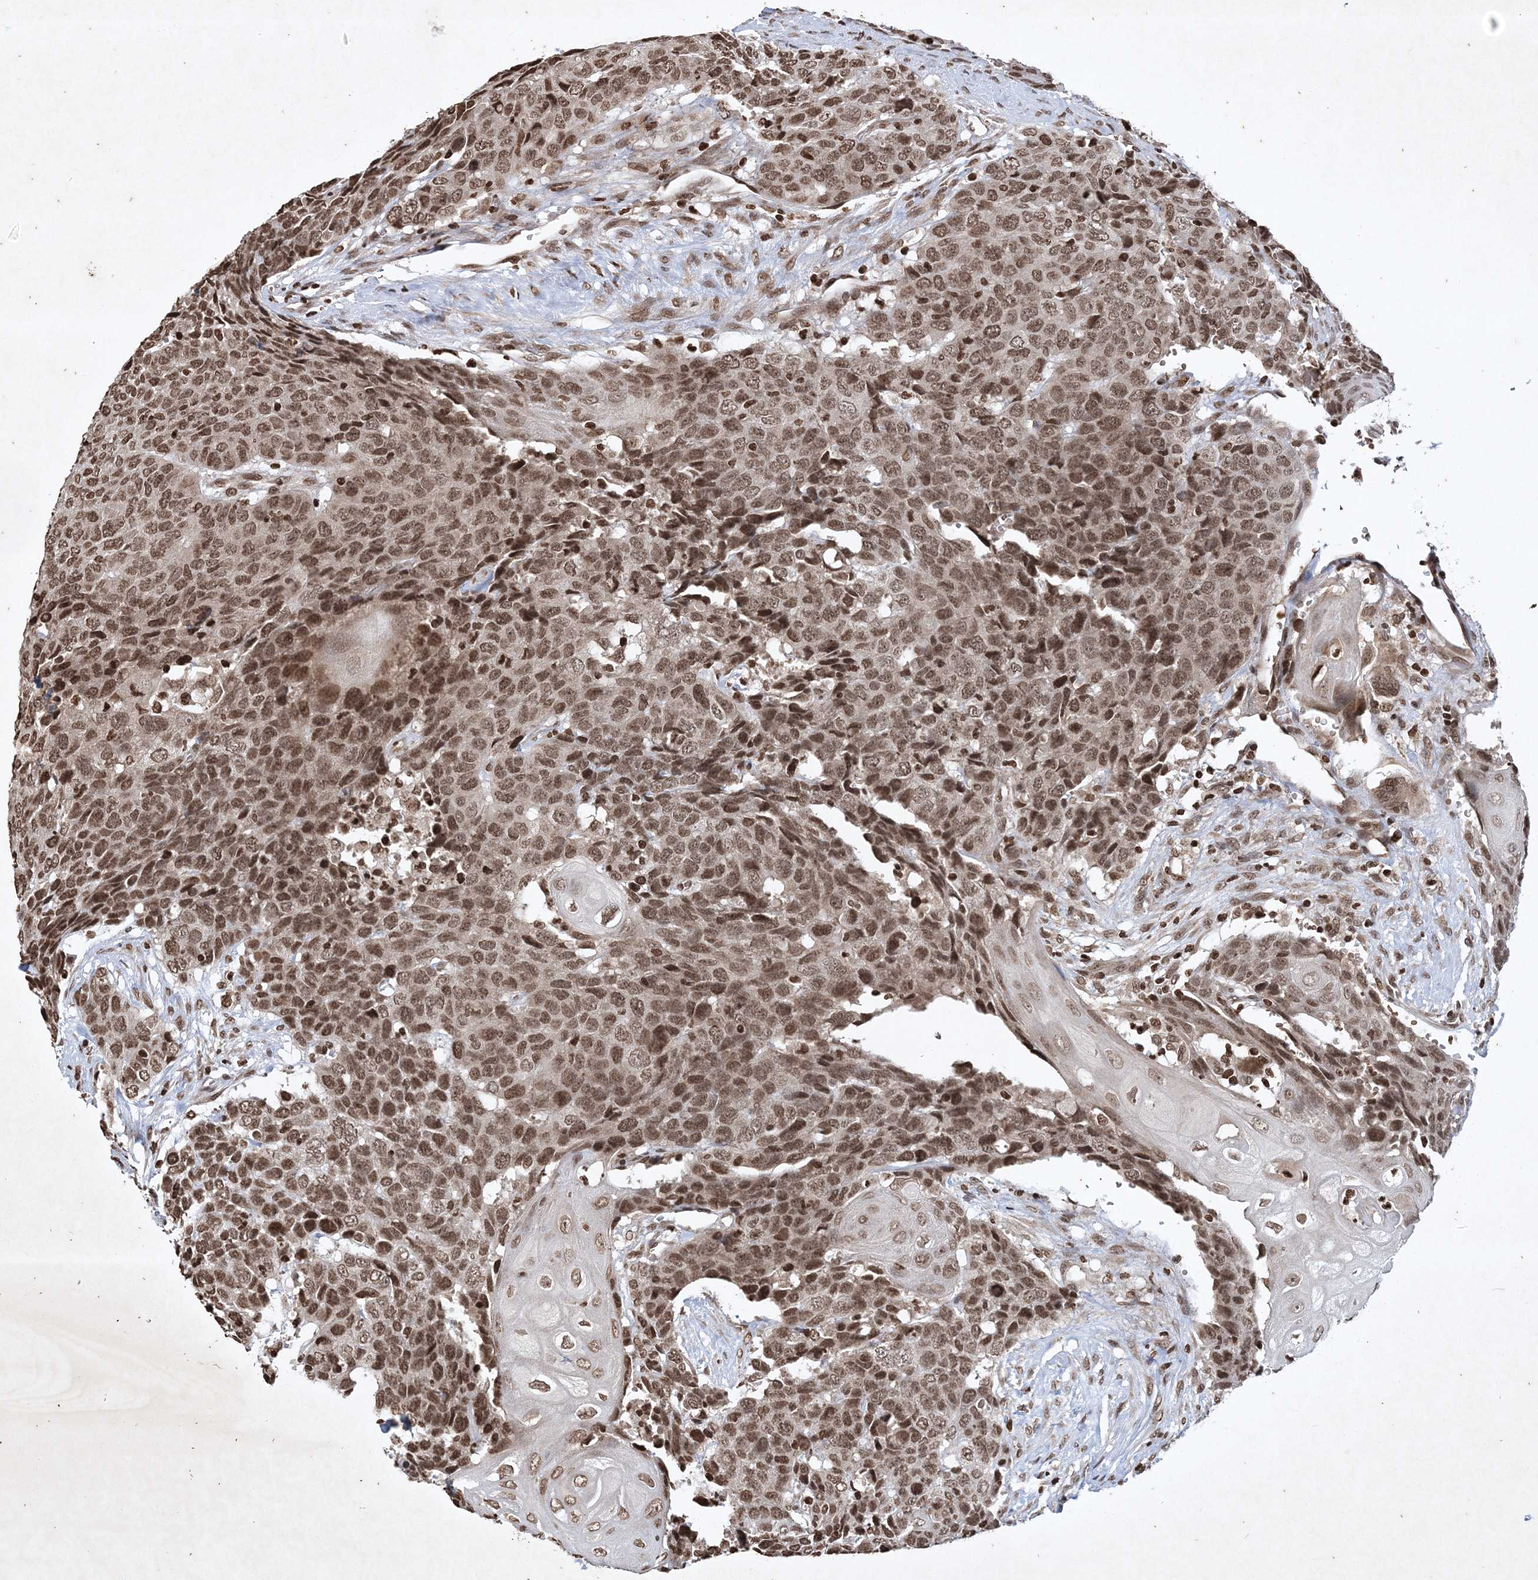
{"staining": {"intensity": "moderate", "quantity": ">75%", "location": "nuclear"}, "tissue": "head and neck cancer", "cell_type": "Tumor cells", "image_type": "cancer", "snomed": [{"axis": "morphology", "description": "Squamous cell carcinoma, NOS"}, {"axis": "topography", "description": "Head-Neck"}], "caption": "Squamous cell carcinoma (head and neck) was stained to show a protein in brown. There is medium levels of moderate nuclear staining in about >75% of tumor cells. (DAB = brown stain, brightfield microscopy at high magnification).", "gene": "NEDD9", "patient": {"sex": "male", "age": 66}}